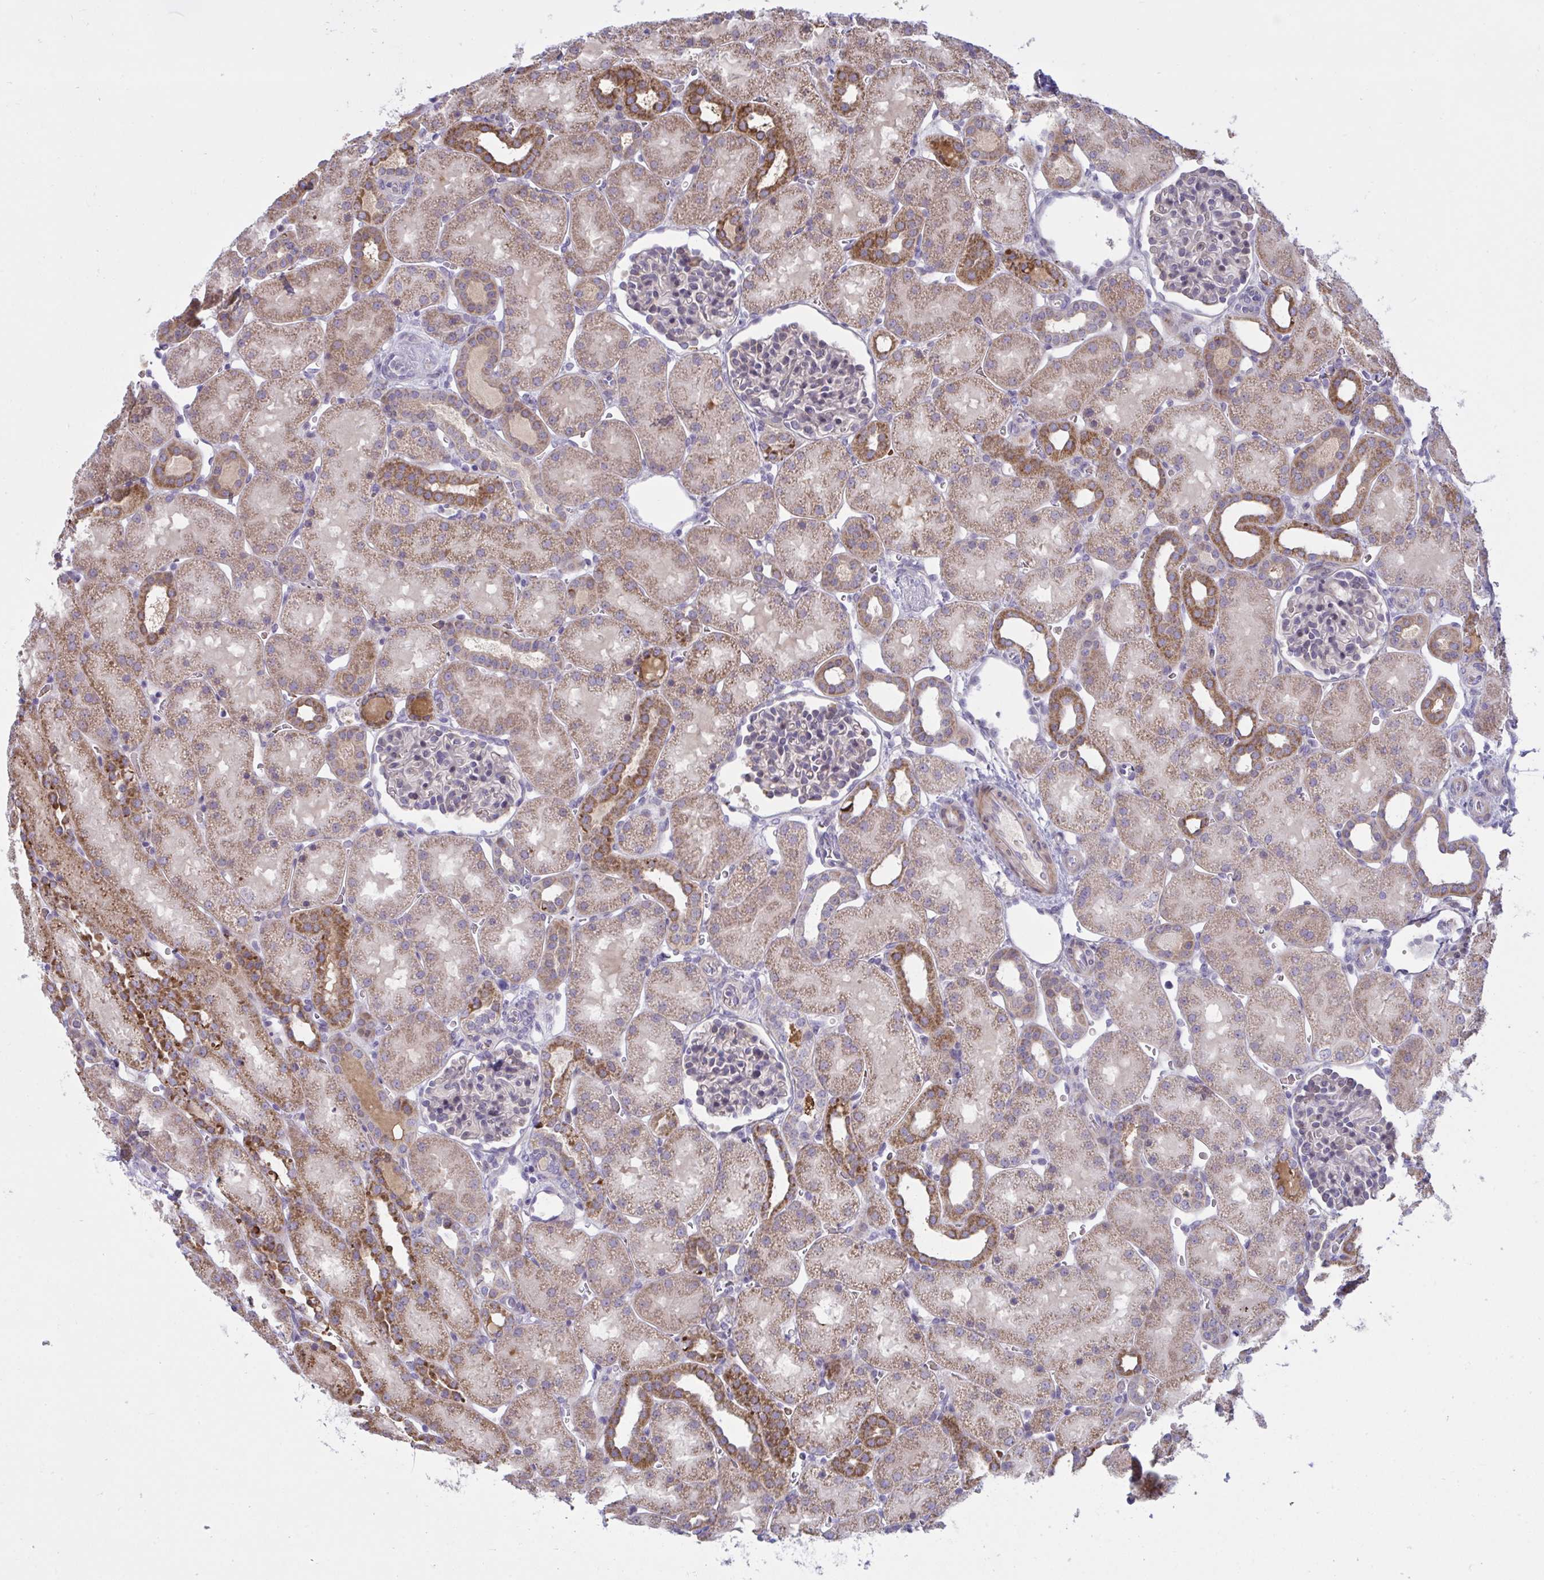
{"staining": {"intensity": "moderate", "quantity": "<25%", "location": "cytoplasmic/membranous"}, "tissue": "kidney", "cell_type": "Cells in glomeruli", "image_type": "normal", "snomed": [{"axis": "morphology", "description": "Normal tissue, NOS"}, {"axis": "topography", "description": "Kidney"}], "caption": "Kidney stained with a brown dye reveals moderate cytoplasmic/membranous positive staining in about <25% of cells in glomeruli.", "gene": "VWC2", "patient": {"sex": "male", "age": 2}}